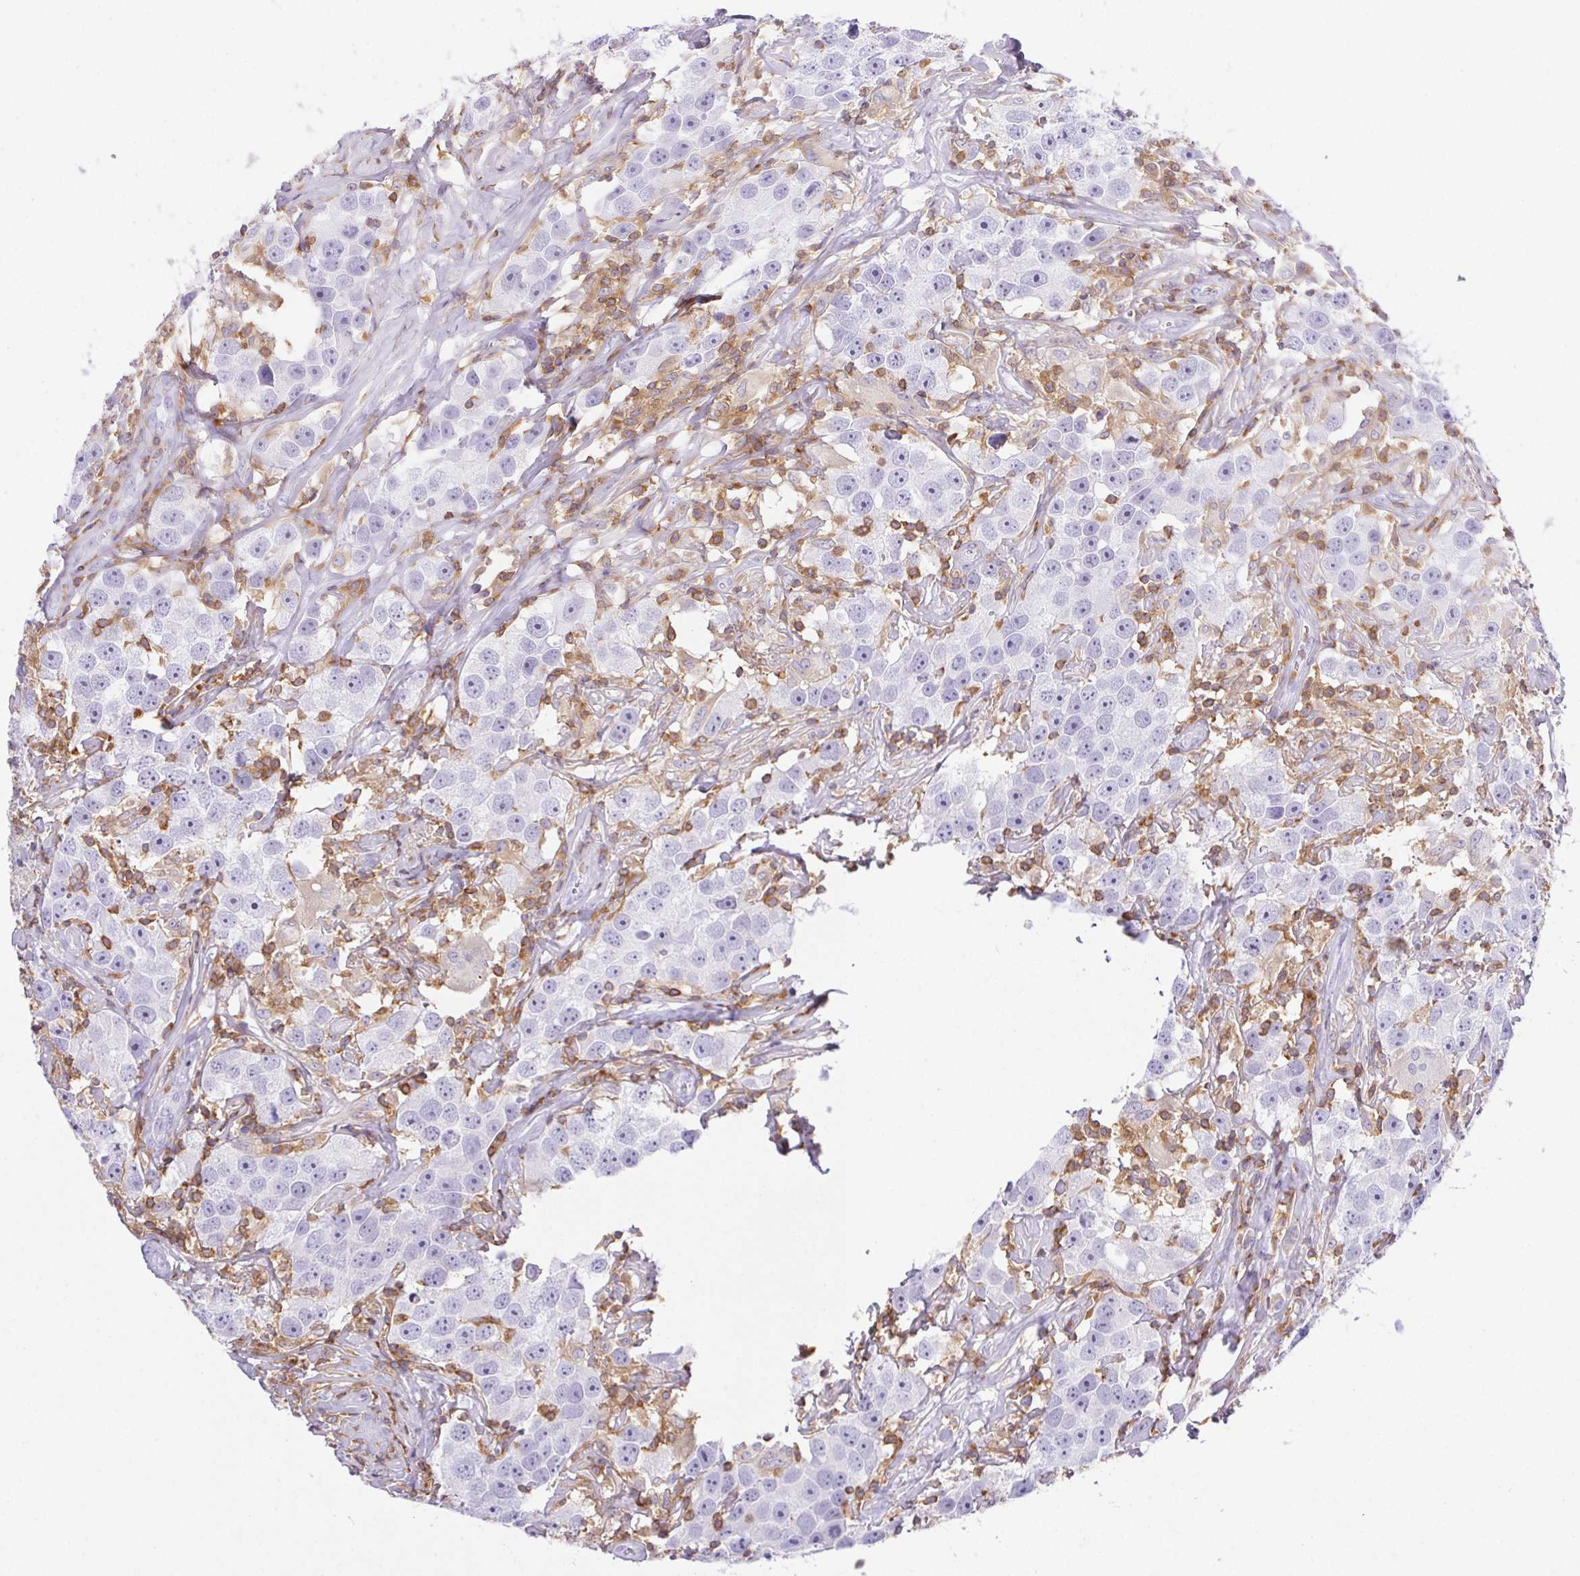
{"staining": {"intensity": "negative", "quantity": "none", "location": "none"}, "tissue": "testis cancer", "cell_type": "Tumor cells", "image_type": "cancer", "snomed": [{"axis": "morphology", "description": "Seminoma, NOS"}, {"axis": "topography", "description": "Testis"}], "caption": "A high-resolution micrograph shows immunohistochemistry staining of testis cancer, which reveals no significant positivity in tumor cells.", "gene": "APBB1IP", "patient": {"sex": "male", "age": 49}}